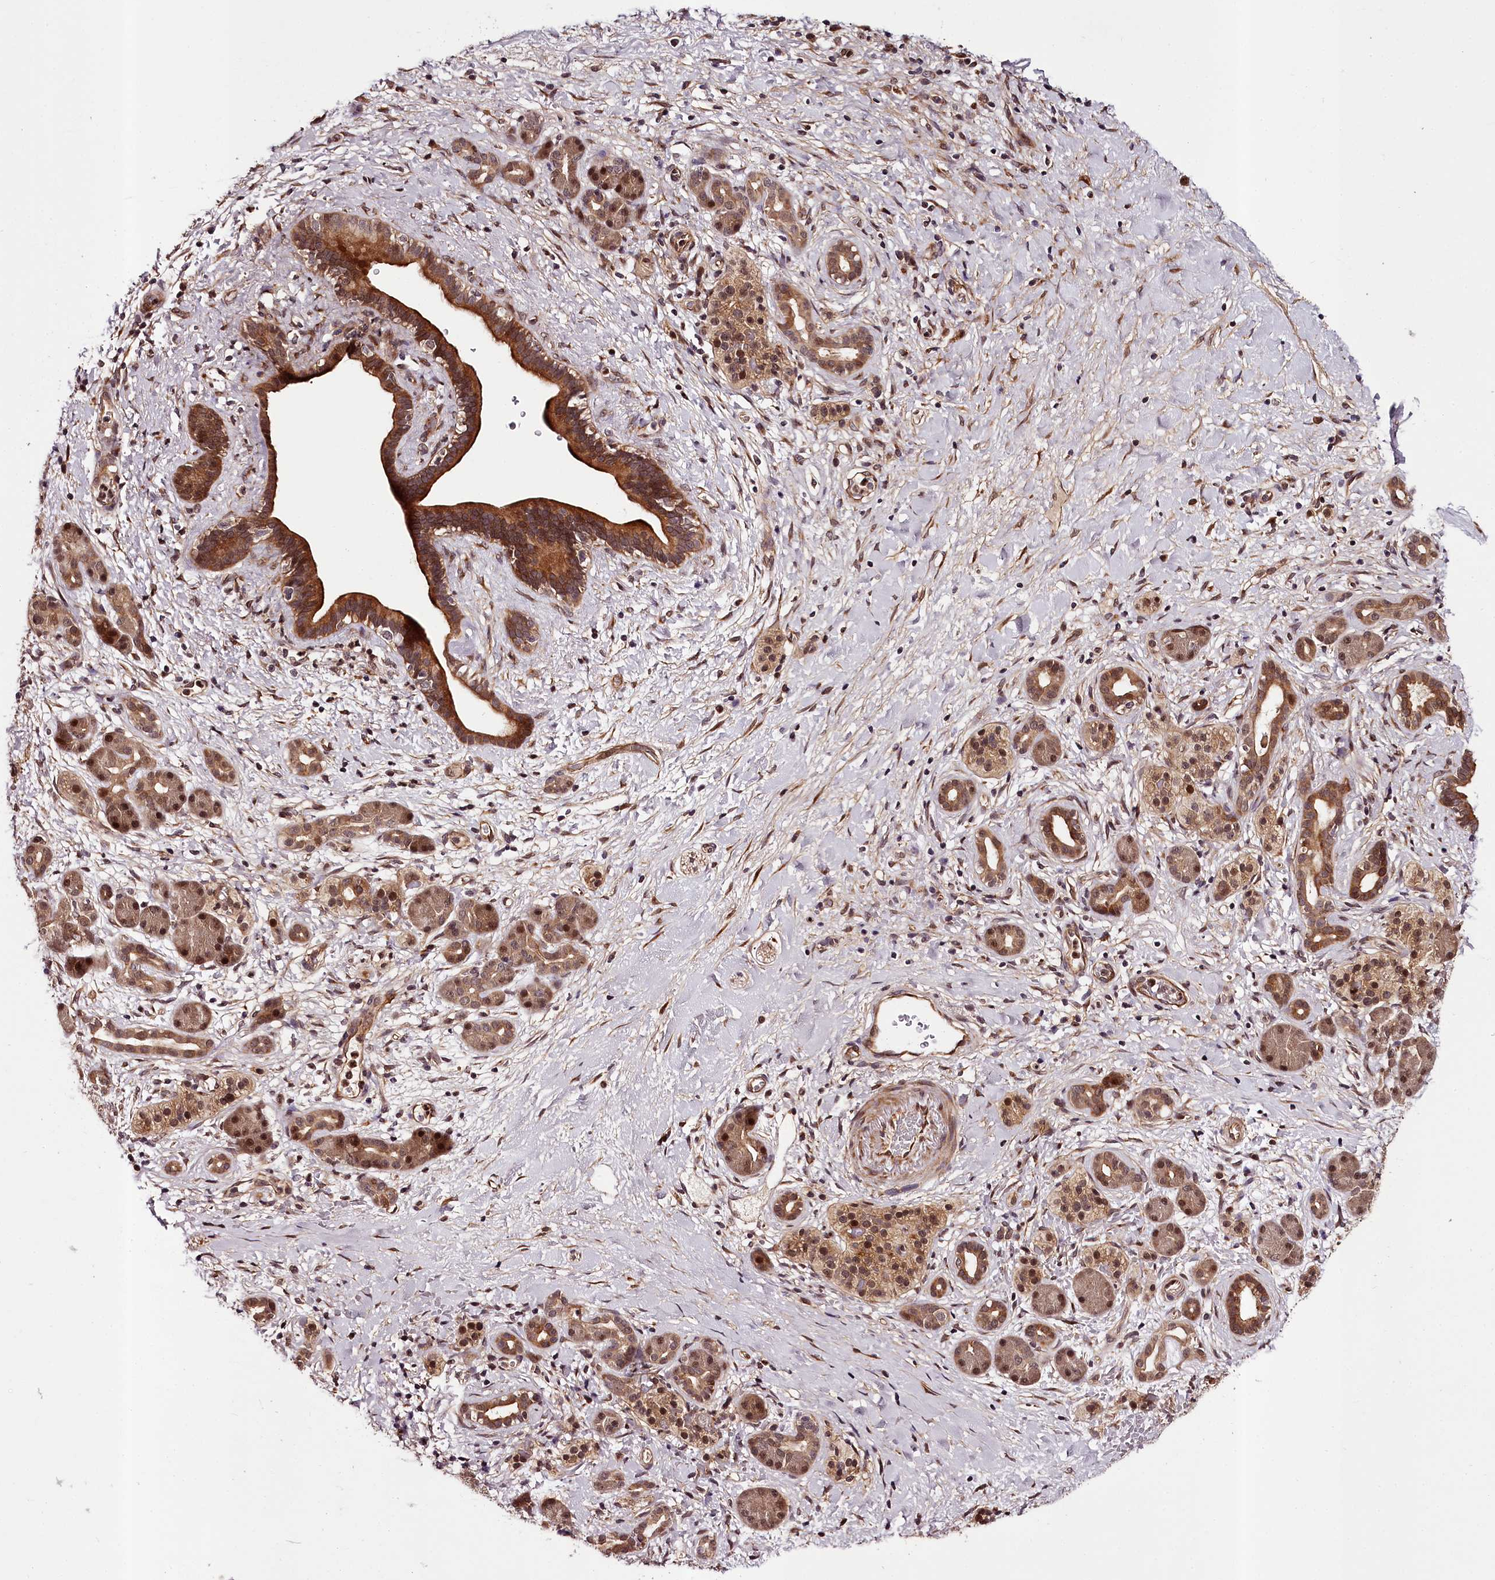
{"staining": {"intensity": "strong", "quantity": ">75%", "location": "cytoplasmic/membranous"}, "tissue": "pancreatic cancer", "cell_type": "Tumor cells", "image_type": "cancer", "snomed": [{"axis": "morphology", "description": "Normal tissue, NOS"}, {"axis": "morphology", "description": "Adenocarcinoma, NOS"}, {"axis": "topography", "description": "Pancreas"}, {"axis": "topography", "description": "Peripheral nerve tissue"}], "caption": "Pancreatic cancer (adenocarcinoma) stained with a protein marker shows strong staining in tumor cells.", "gene": "MAML3", "patient": {"sex": "female", "age": 77}}